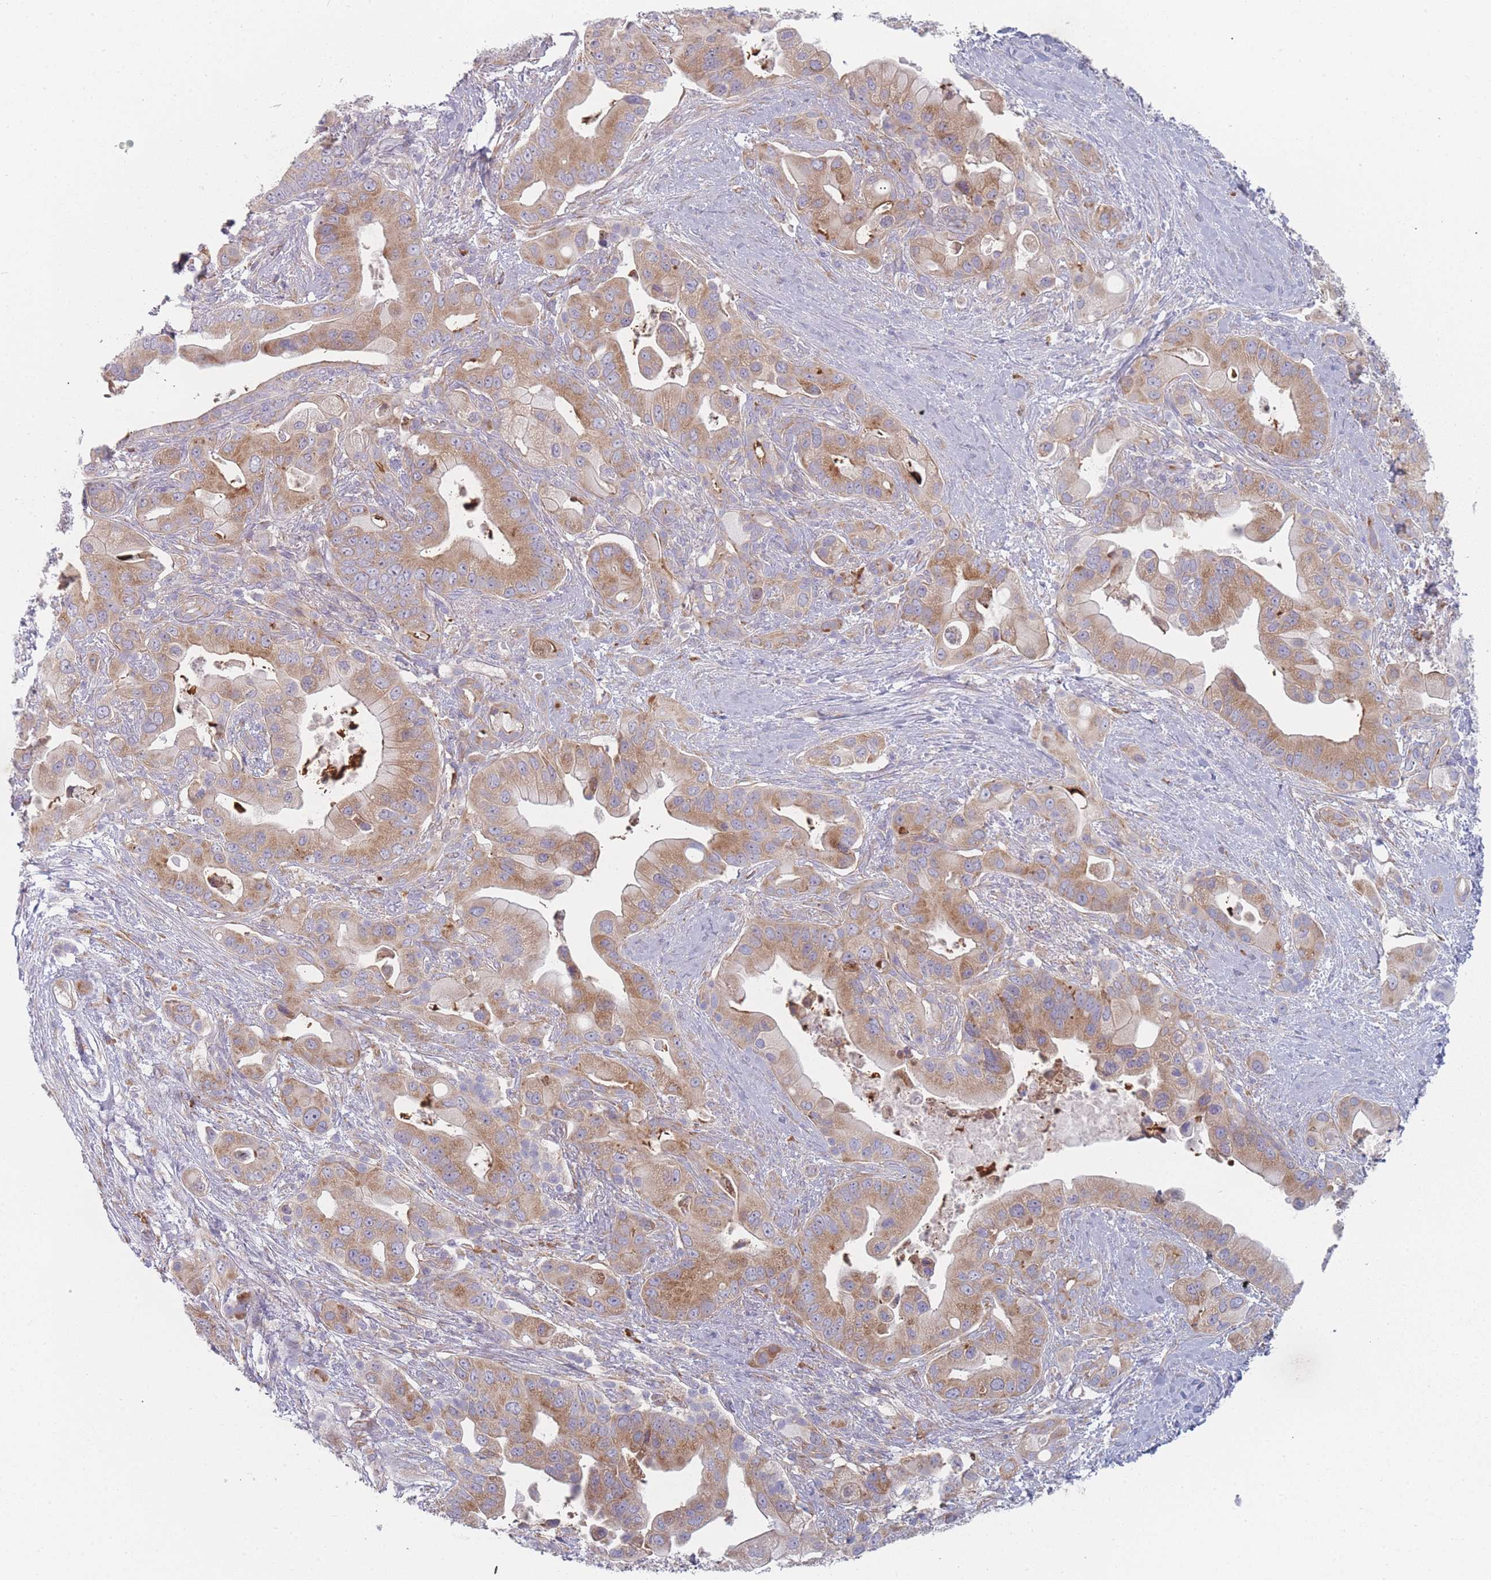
{"staining": {"intensity": "moderate", "quantity": "25%-75%", "location": "cytoplasmic/membranous"}, "tissue": "pancreatic cancer", "cell_type": "Tumor cells", "image_type": "cancer", "snomed": [{"axis": "morphology", "description": "Adenocarcinoma, NOS"}, {"axis": "topography", "description": "Pancreas"}], "caption": "Protein expression analysis of pancreatic cancer (adenocarcinoma) exhibits moderate cytoplasmic/membranous expression in approximately 25%-75% of tumor cells.", "gene": "CACNG5", "patient": {"sex": "male", "age": 57}}